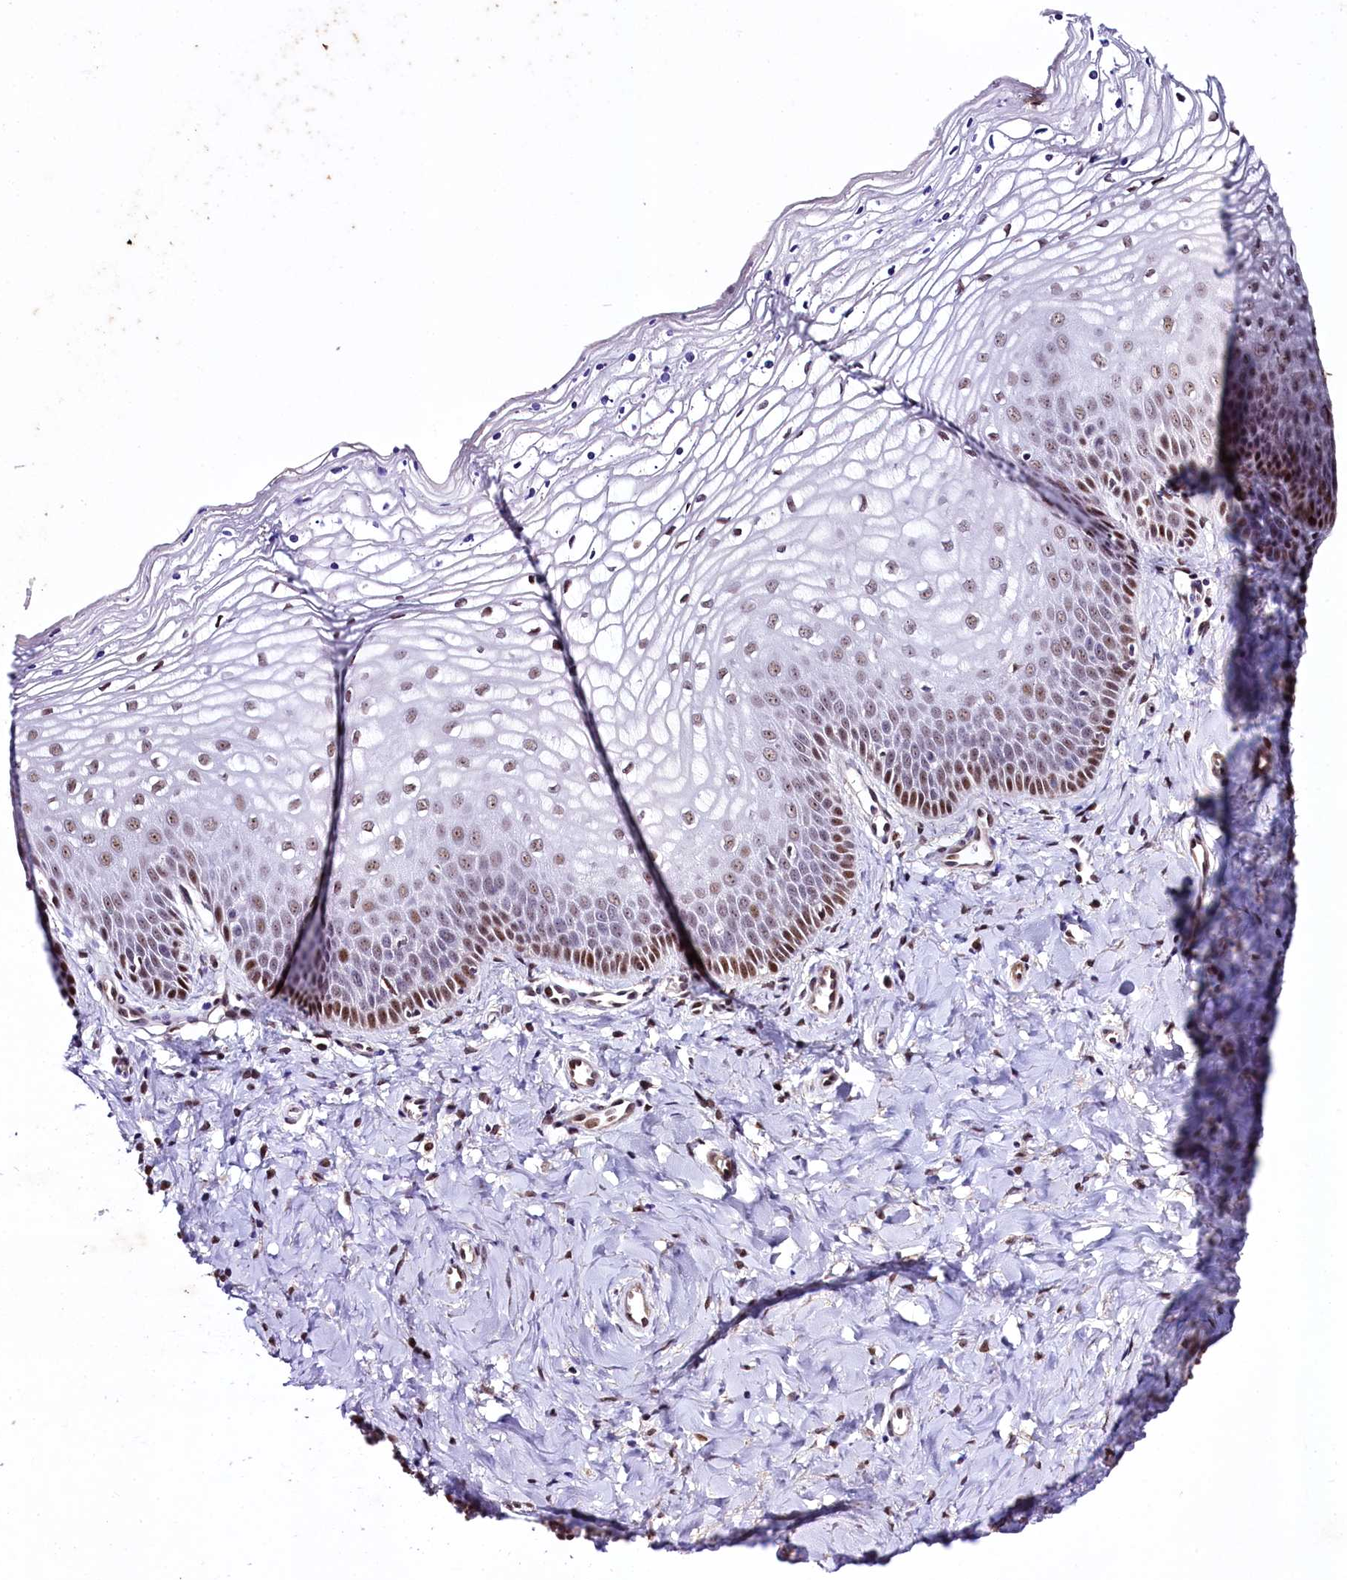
{"staining": {"intensity": "moderate", "quantity": ">75%", "location": "nuclear"}, "tissue": "vagina", "cell_type": "Squamous epithelial cells", "image_type": "normal", "snomed": [{"axis": "morphology", "description": "Normal tissue, NOS"}, {"axis": "topography", "description": "Vagina"}], "caption": "Immunohistochemical staining of unremarkable human vagina demonstrates medium levels of moderate nuclear staining in about >75% of squamous epithelial cells.", "gene": "SAMD10", "patient": {"sex": "female", "age": 68}}